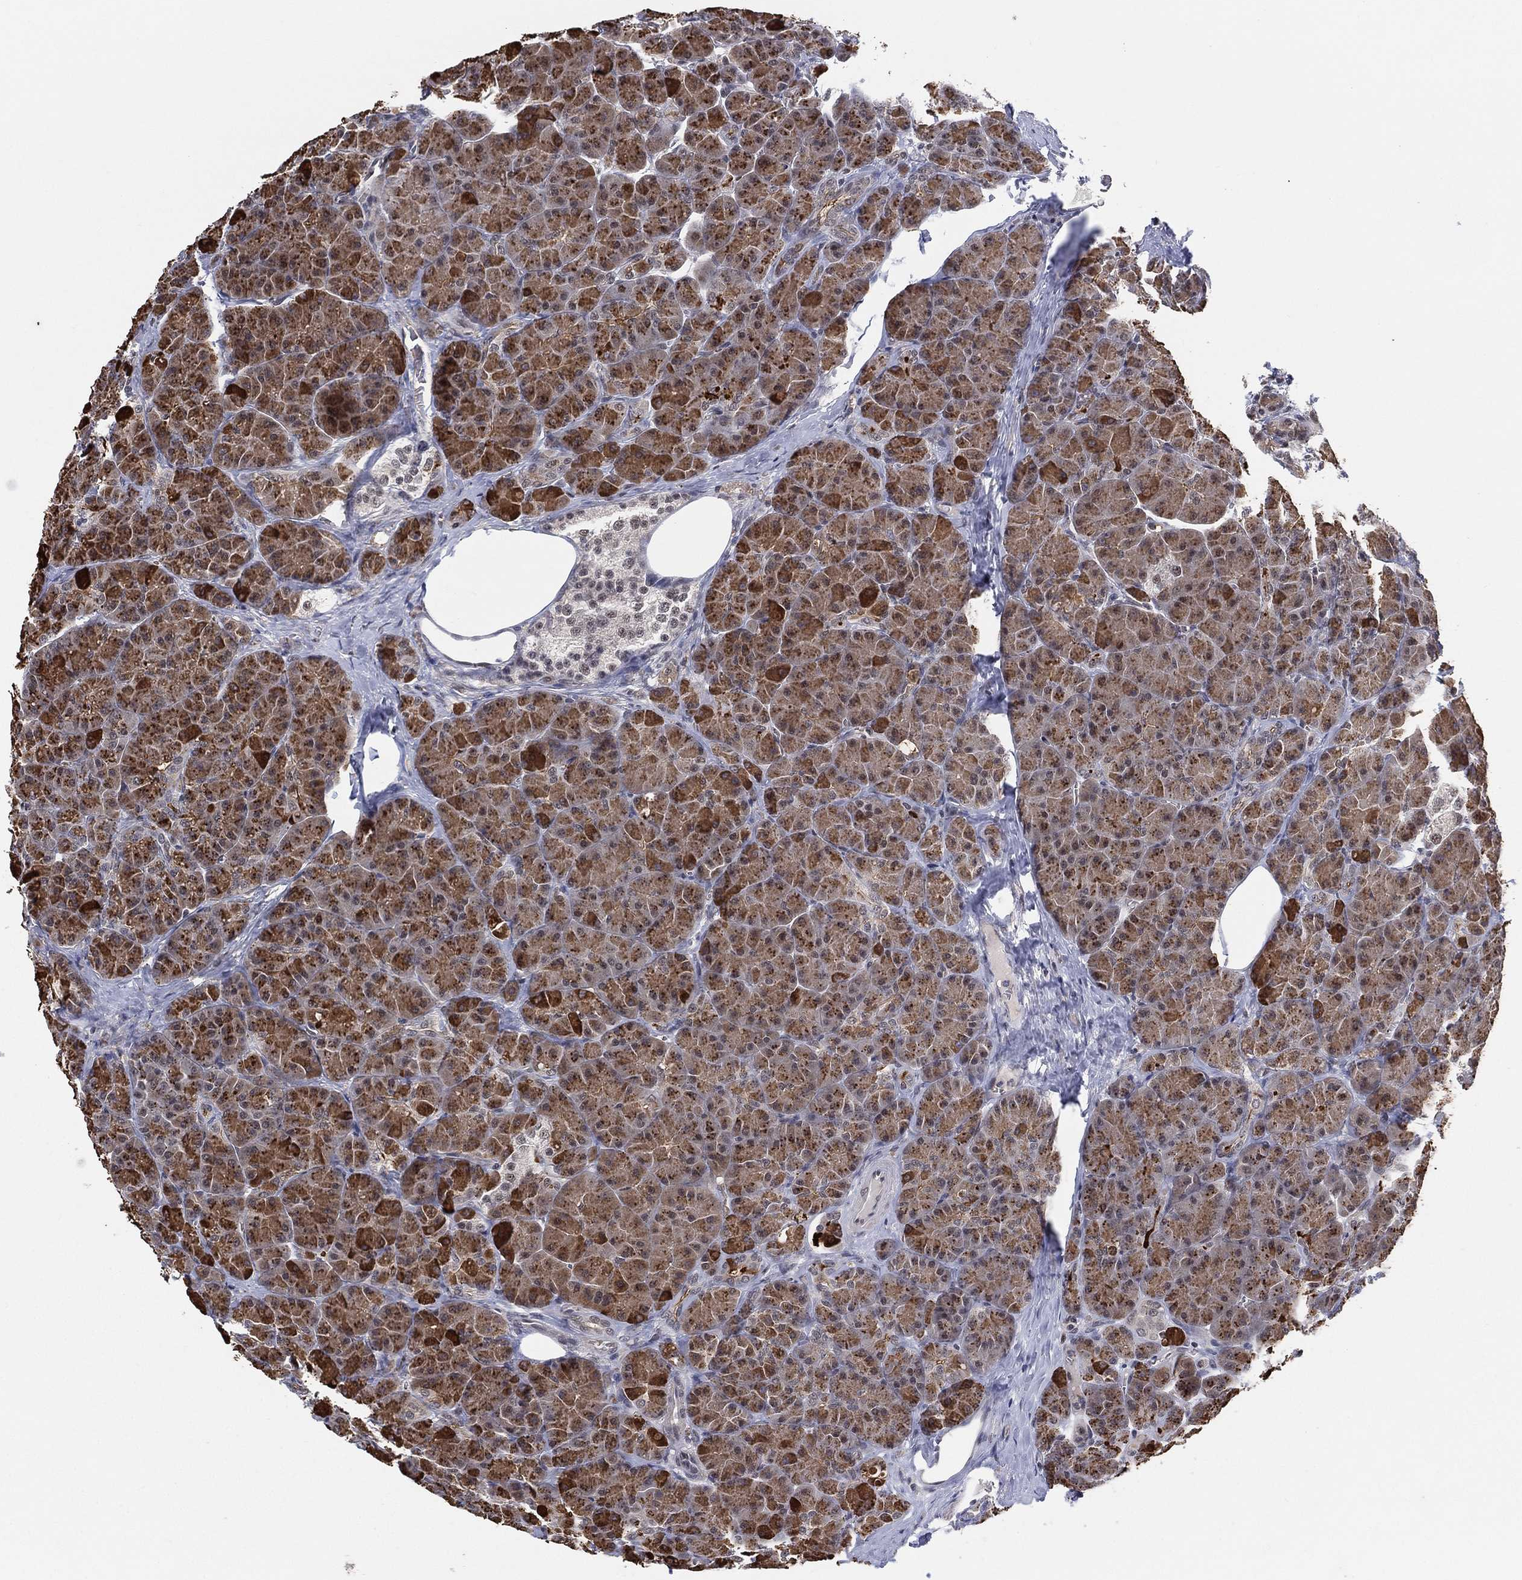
{"staining": {"intensity": "moderate", "quantity": ">75%", "location": "cytoplasmic/membranous"}, "tissue": "pancreas", "cell_type": "Exocrine glandular cells", "image_type": "normal", "snomed": [{"axis": "morphology", "description": "Normal tissue, NOS"}, {"axis": "topography", "description": "Pancreas"}], "caption": "This histopathology image displays immunohistochemistry (IHC) staining of unremarkable human pancreas, with medium moderate cytoplasmic/membranous expression in approximately >75% of exocrine glandular cells.", "gene": "DGCR8", "patient": {"sex": "male", "age": 57}}